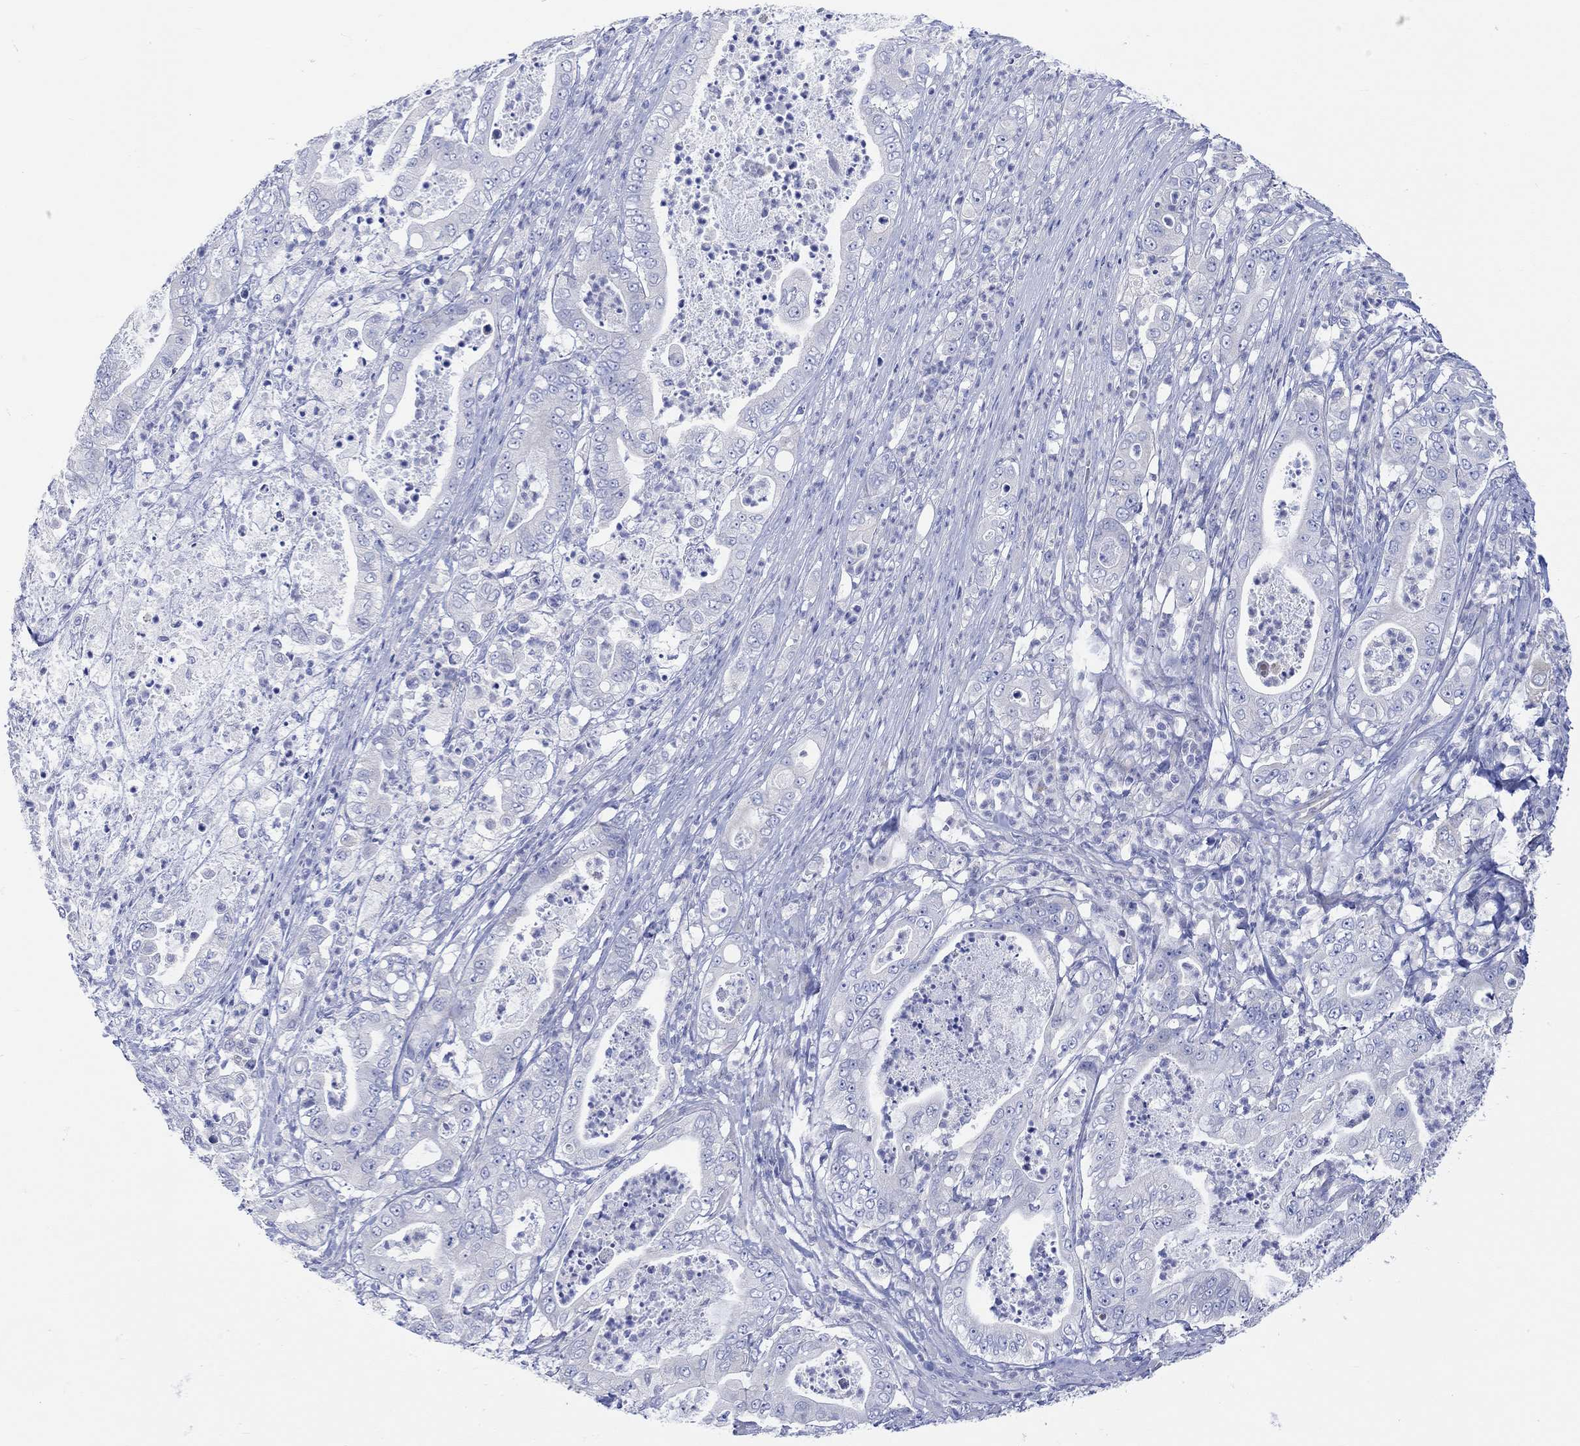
{"staining": {"intensity": "negative", "quantity": "none", "location": "none"}, "tissue": "pancreatic cancer", "cell_type": "Tumor cells", "image_type": "cancer", "snomed": [{"axis": "morphology", "description": "Adenocarcinoma, NOS"}, {"axis": "topography", "description": "Pancreas"}], "caption": "This is an immunohistochemistry (IHC) micrograph of pancreatic cancer. There is no staining in tumor cells.", "gene": "REEP6", "patient": {"sex": "male", "age": 71}}